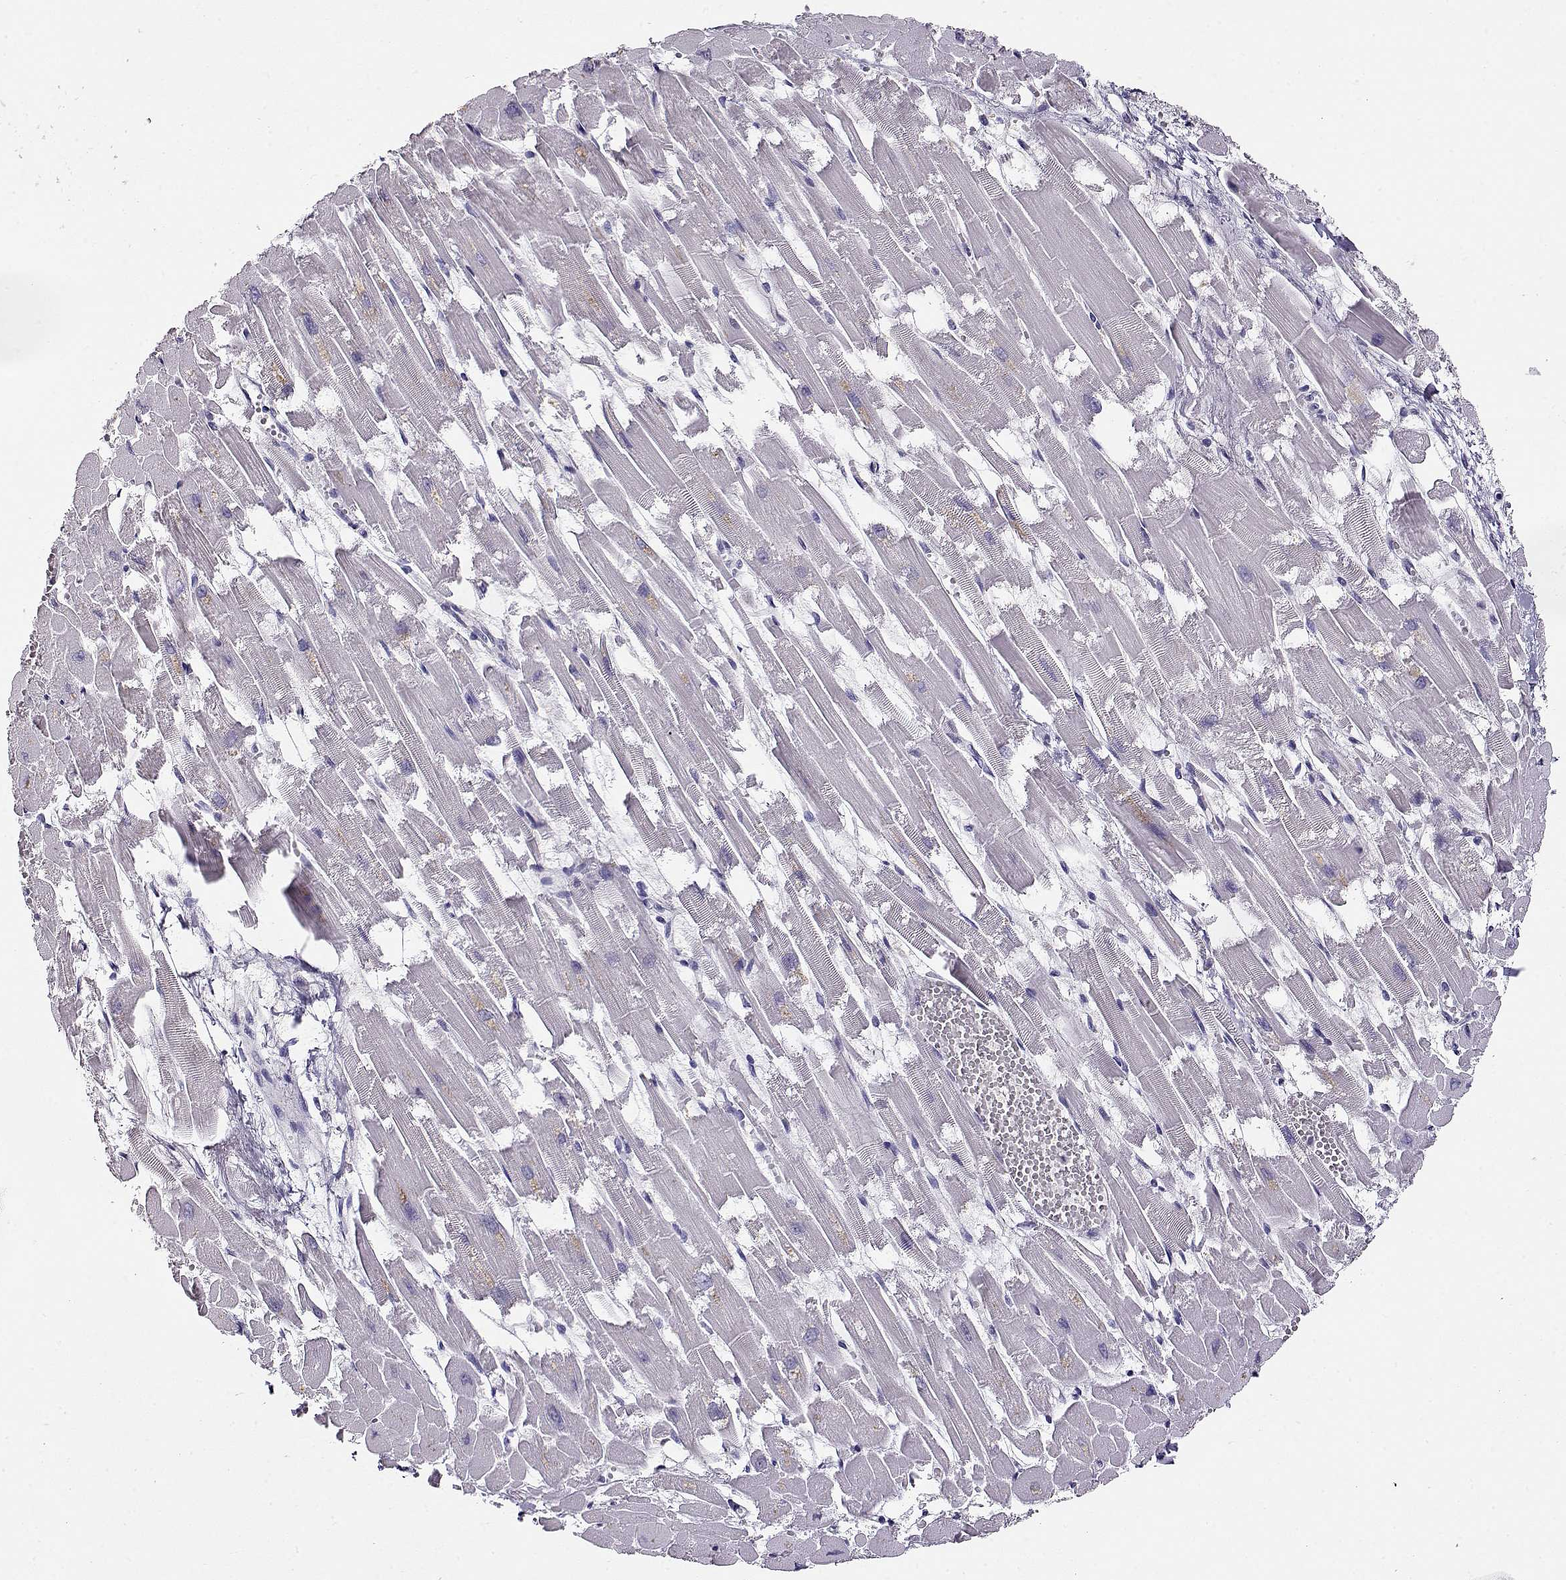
{"staining": {"intensity": "negative", "quantity": "none", "location": "none"}, "tissue": "heart muscle", "cell_type": "Cardiomyocytes", "image_type": "normal", "snomed": [{"axis": "morphology", "description": "Normal tissue, NOS"}, {"axis": "topography", "description": "Heart"}], "caption": "A high-resolution histopathology image shows immunohistochemistry (IHC) staining of normal heart muscle, which reveals no significant staining in cardiomyocytes.", "gene": "CCR8", "patient": {"sex": "female", "age": 52}}